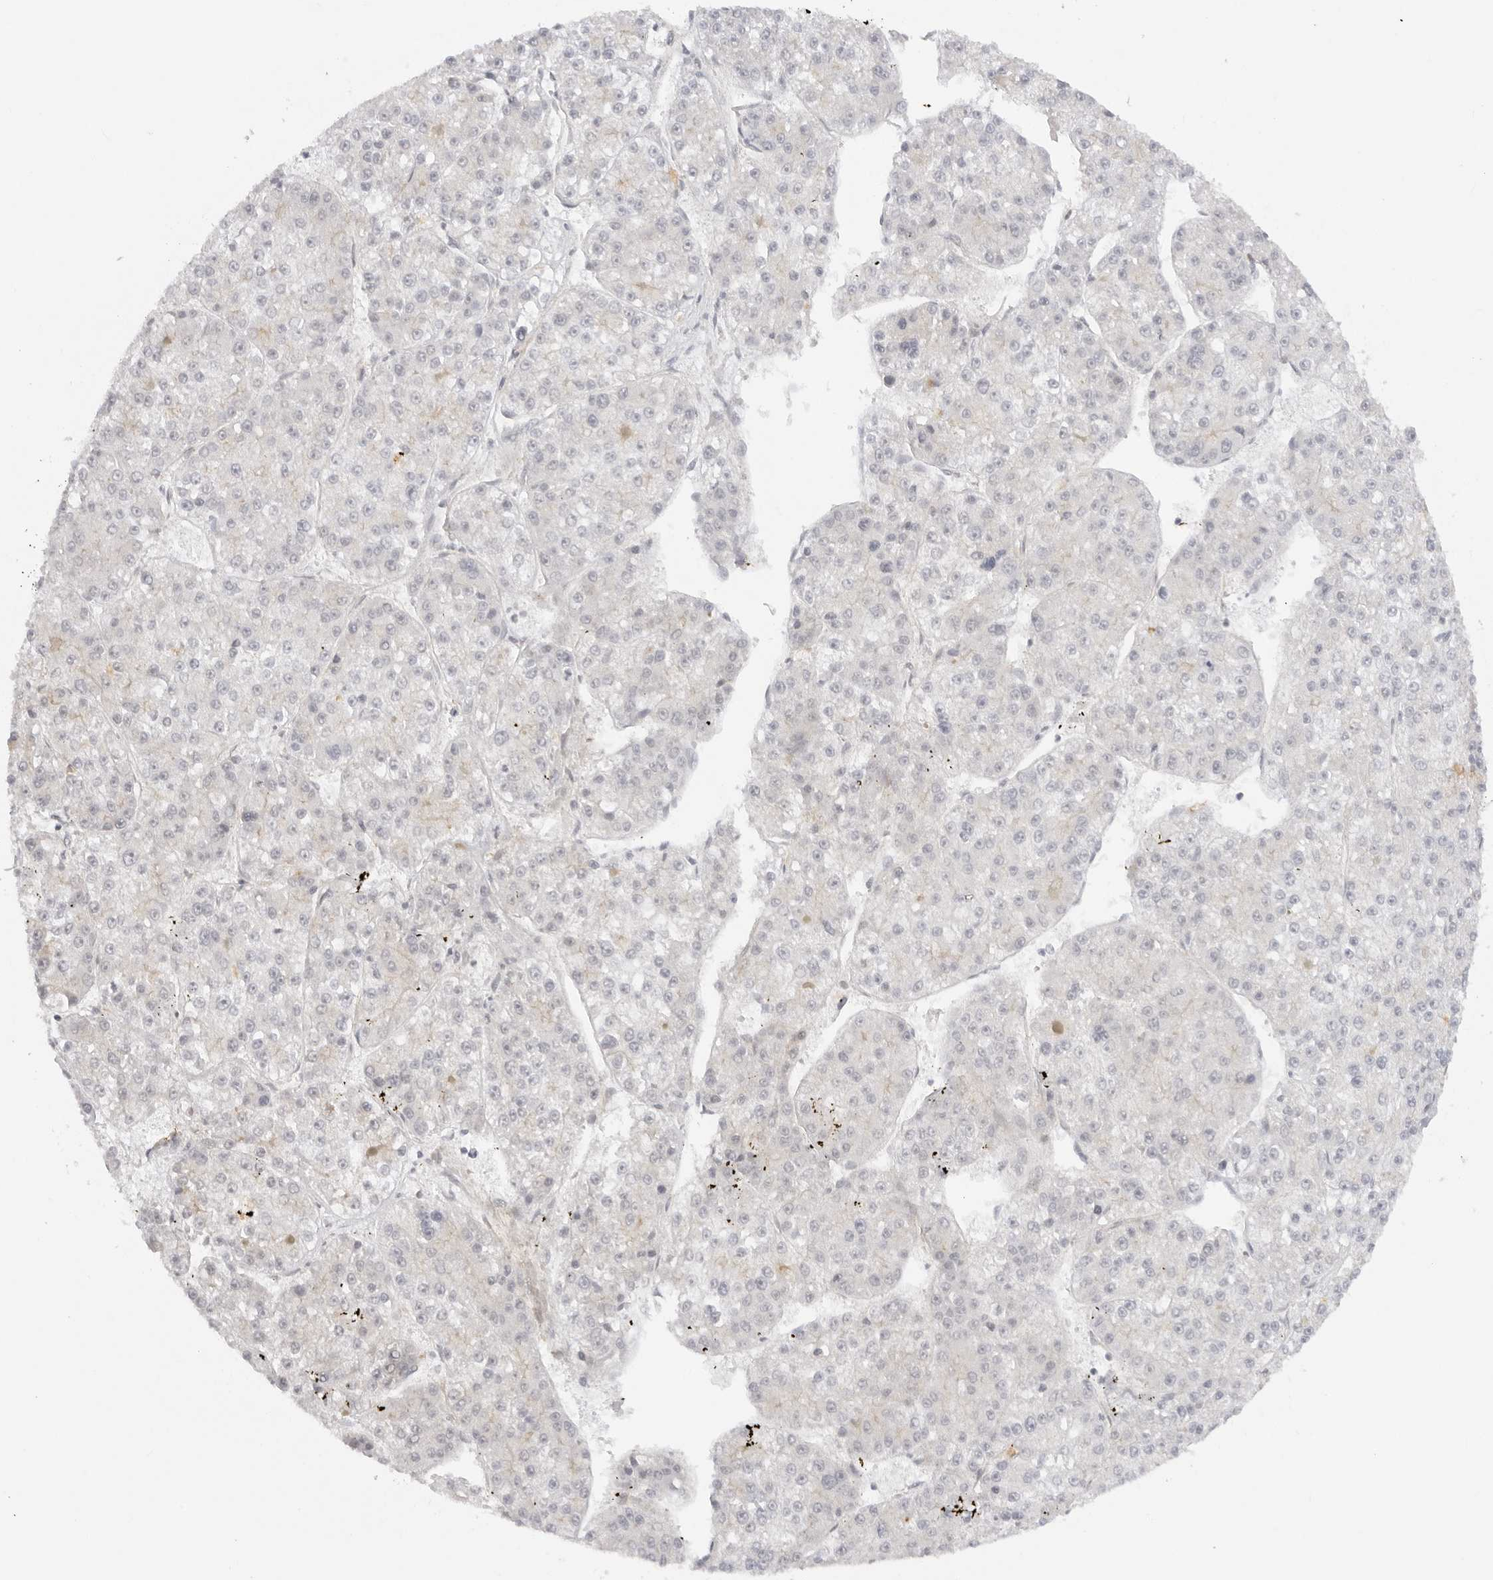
{"staining": {"intensity": "negative", "quantity": "none", "location": "none"}, "tissue": "liver cancer", "cell_type": "Tumor cells", "image_type": "cancer", "snomed": [{"axis": "morphology", "description": "Carcinoma, Hepatocellular, NOS"}, {"axis": "topography", "description": "Liver"}], "caption": "This is an immunohistochemistry micrograph of liver cancer (hepatocellular carcinoma). There is no expression in tumor cells.", "gene": "TRAPPC3", "patient": {"sex": "female", "age": 73}}